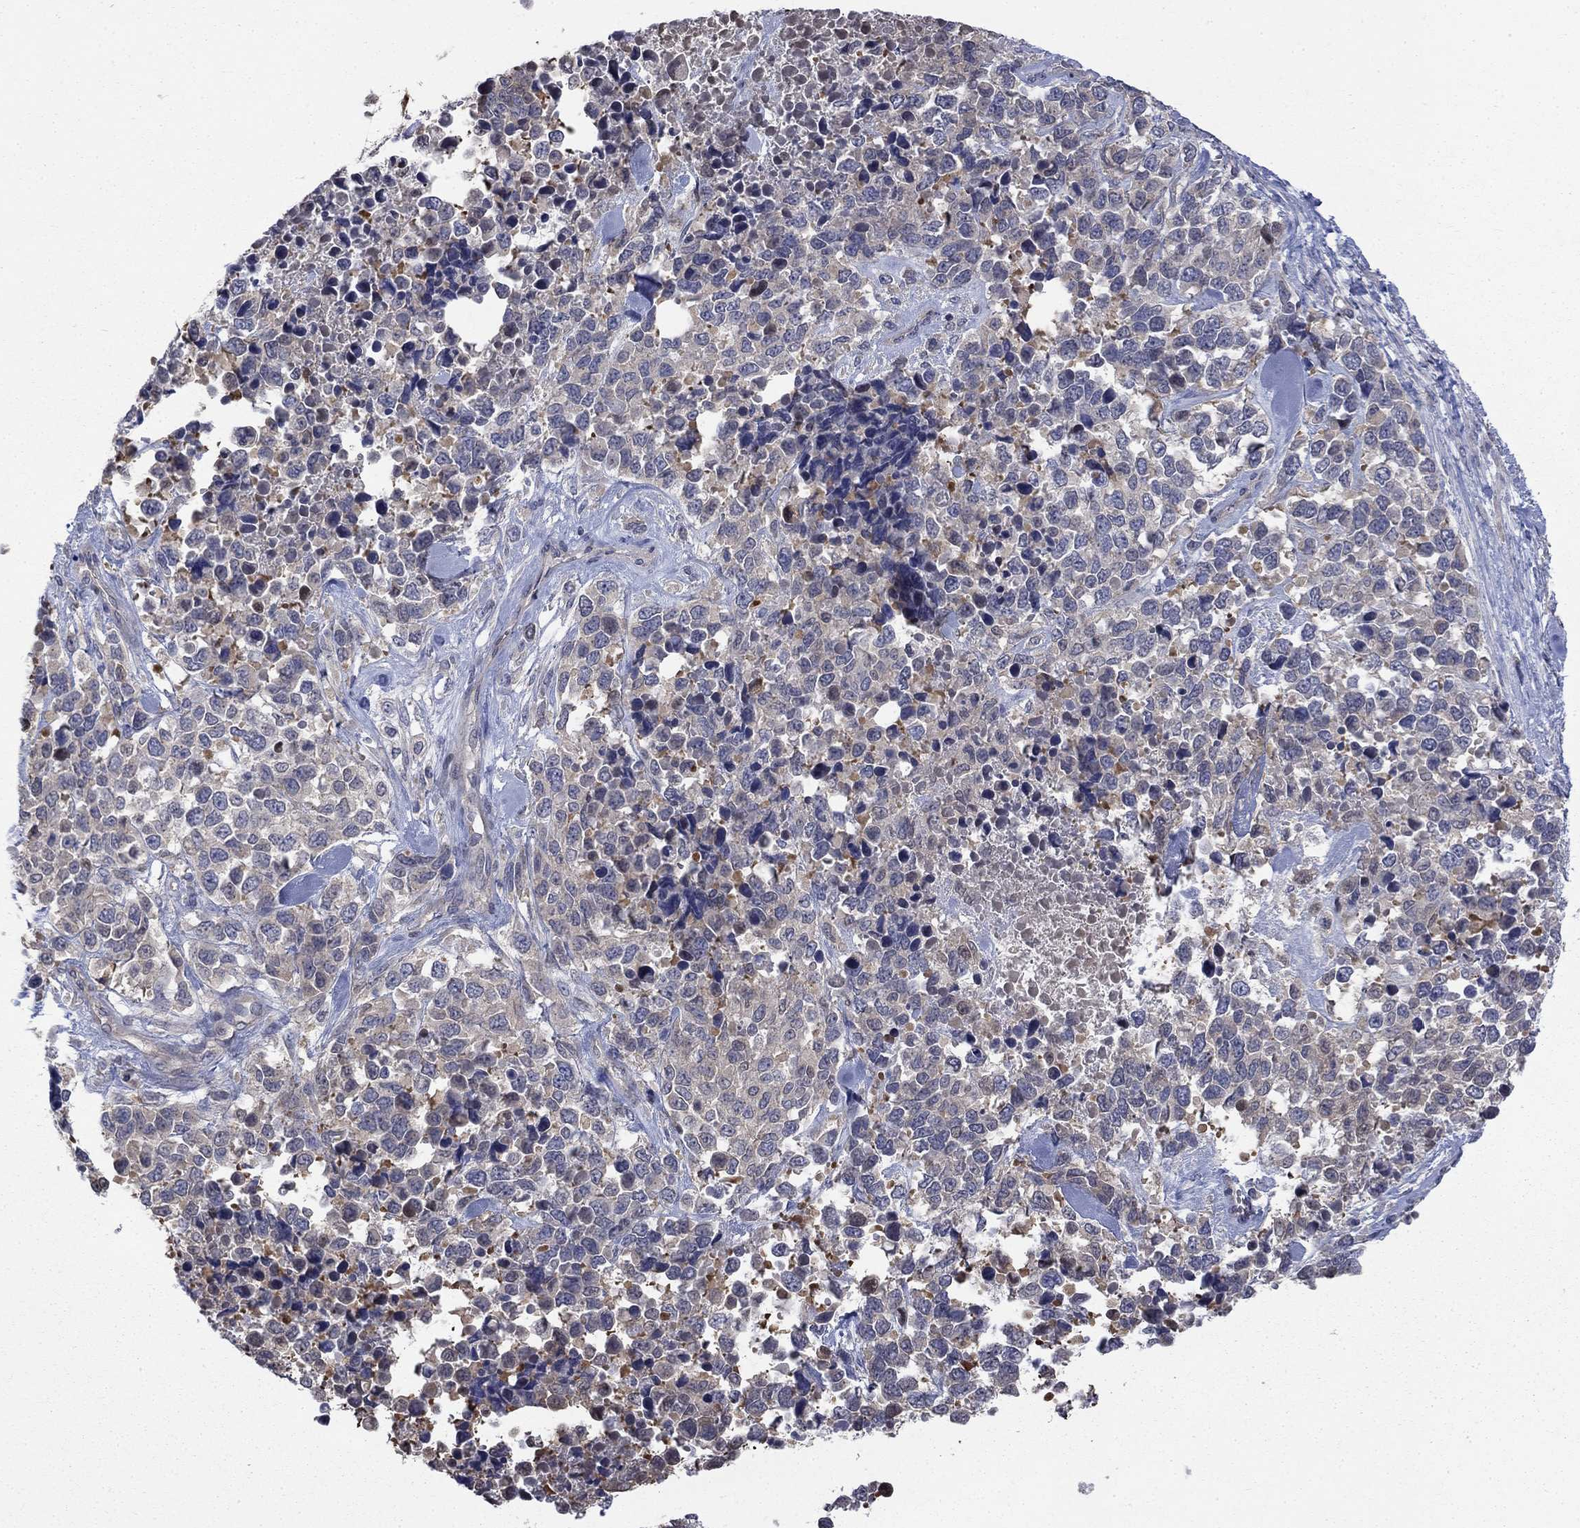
{"staining": {"intensity": "negative", "quantity": "none", "location": "none"}, "tissue": "melanoma", "cell_type": "Tumor cells", "image_type": "cancer", "snomed": [{"axis": "morphology", "description": "Malignant melanoma, Metastatic site"}, {"axis": "topography", "description": "Skin"}], "caption": "An image of melanoma stained for a protein shows no brown staining in tumor cells.", "gene": "PDZD2", "patient": {"sex": "male", "age": 84}}